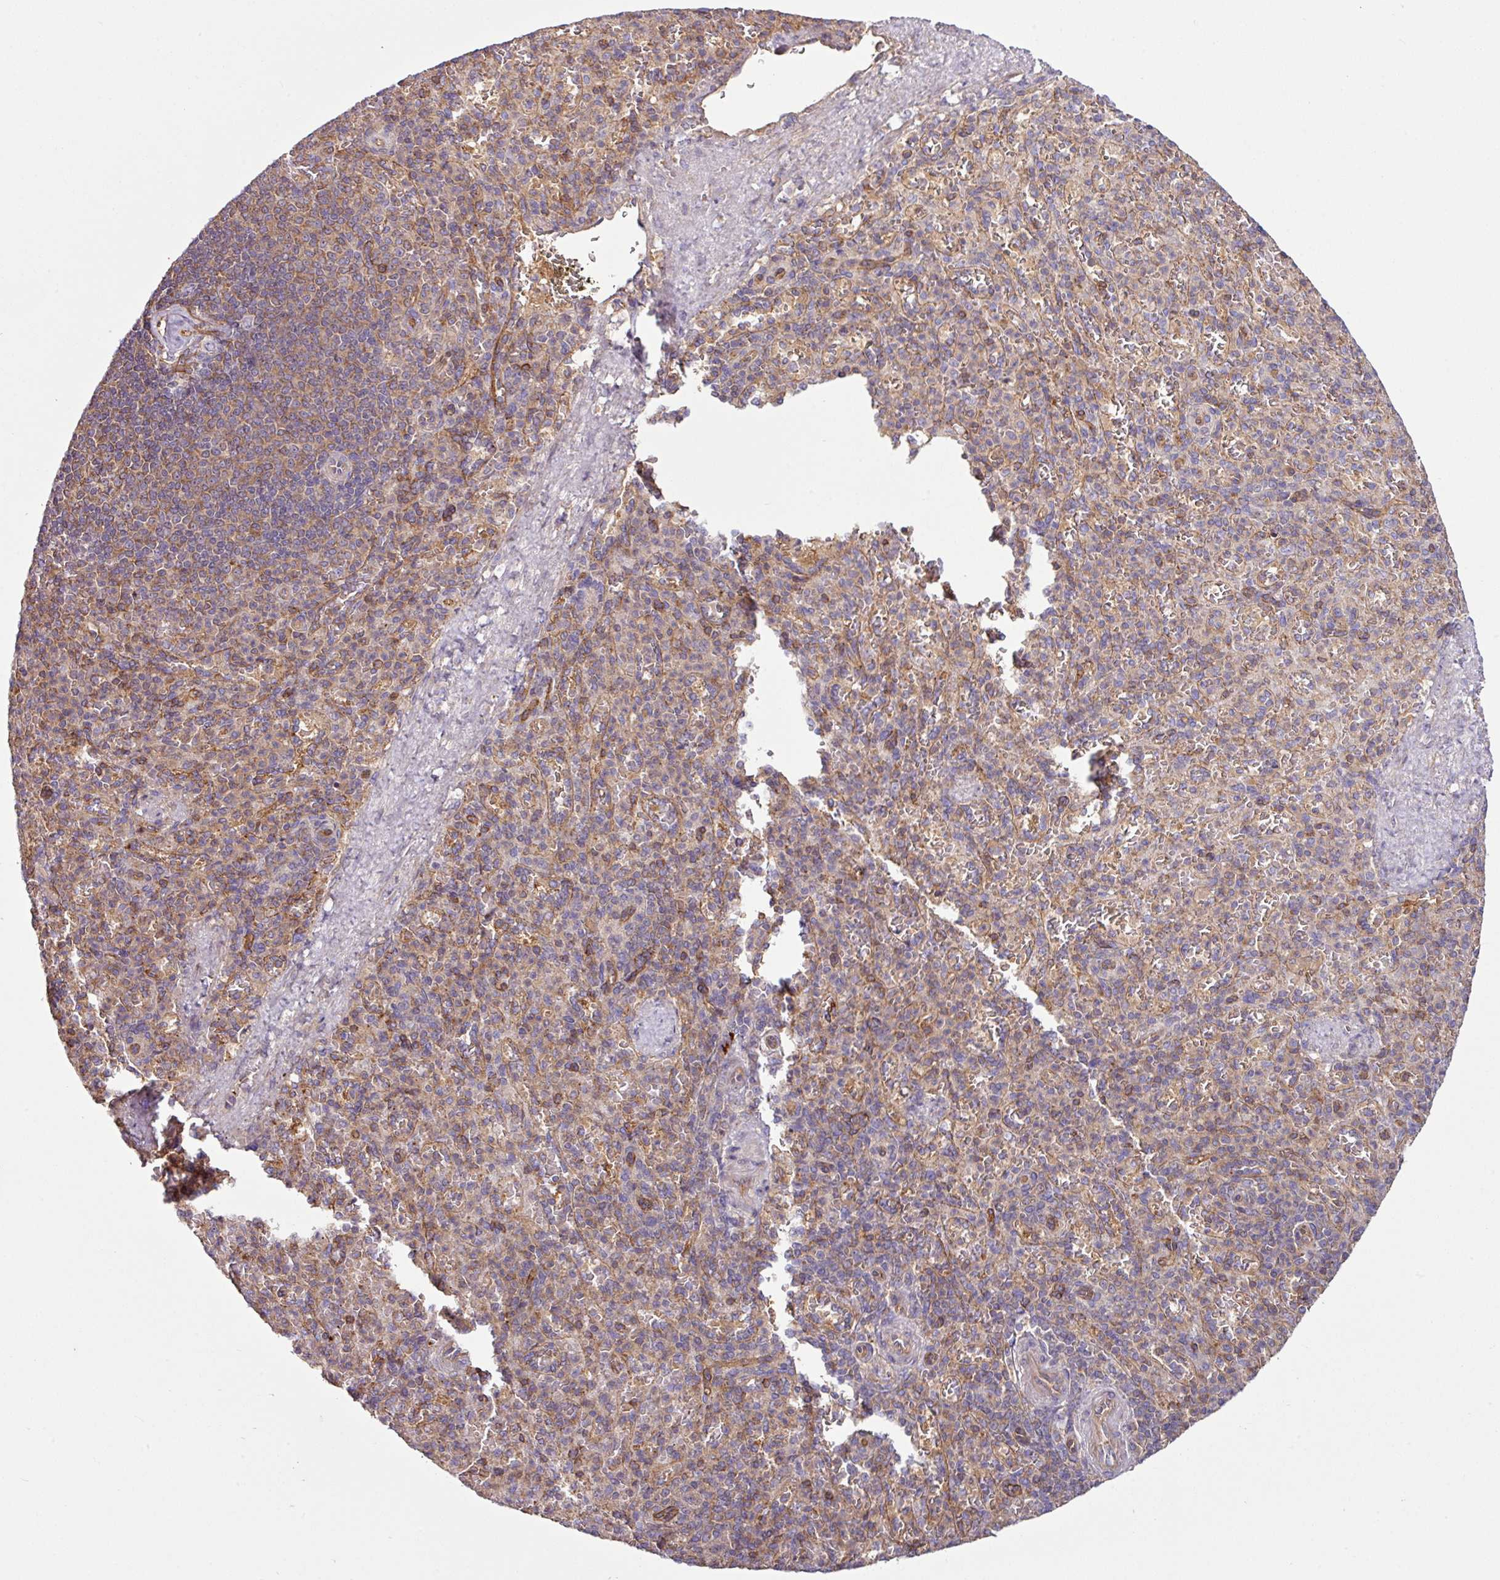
{"staining": {"intensity": "weak", "quantity": "25%-75%", "location": "cytoplasmic/membranous"}, "tissue": "spleen", "cell_type": "Cells in red pulp", "image_type": "normal", "snomed": [{"axis": "morphology", "description": "Normal tissue, NOS"}, {"axis": "topography", "description": "Spleen"}], "caption": "Immunohistochemistry photomicrograph of normal spleen: spleen stained using immunohistochemistry (IHC) displays low levels of weak protein expression localized specifically in the cytoplasmic/membranous of cells in red pulp, appearing as a cytoplasmic/membranous brown color.", "gene": "ZNF106", "patient": {"sex": "female", "age": 74}}